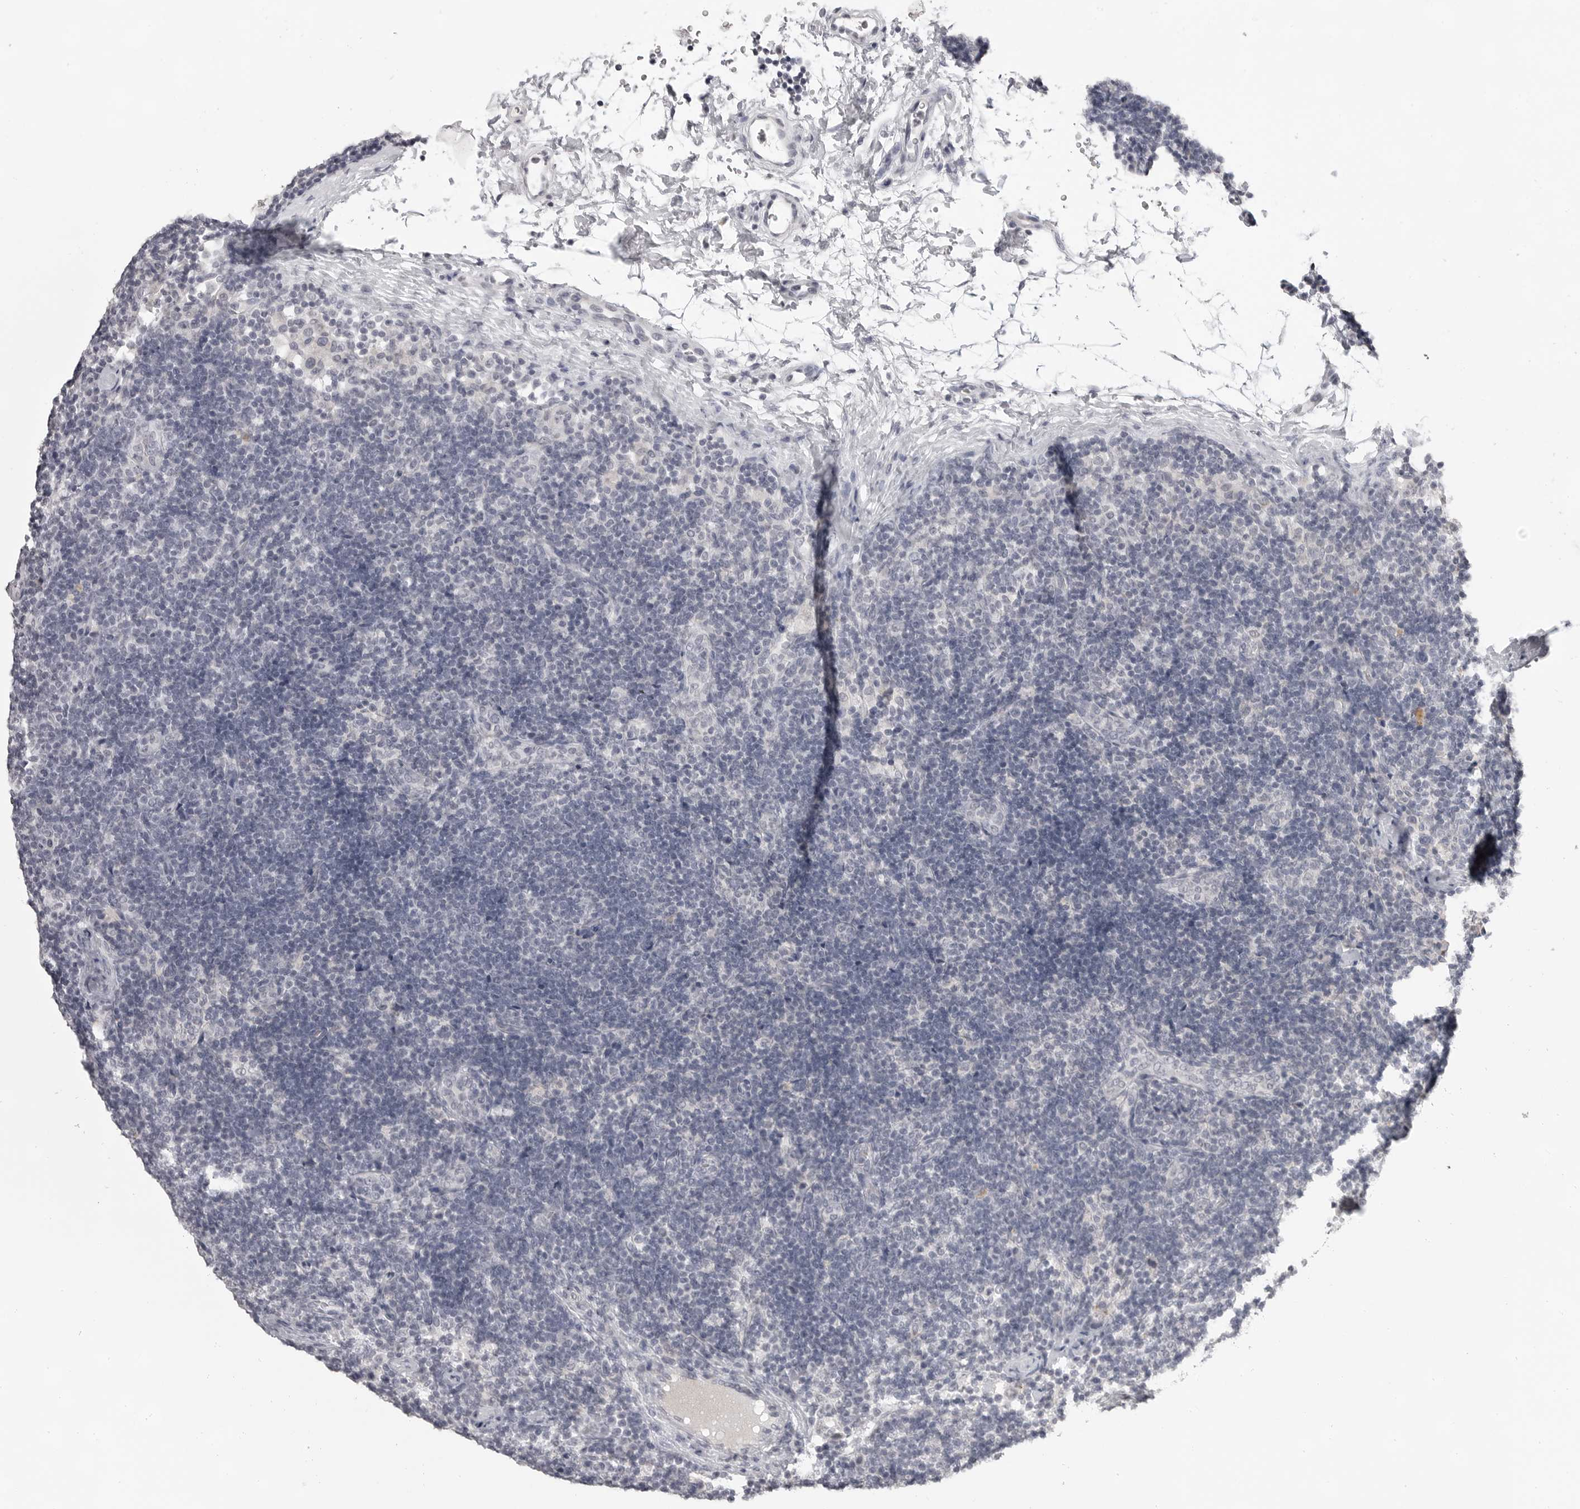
{"staining": {"intensity": "negative", "quantity": "none", "location": "none"}, "tissue": "lymph node", "cell_type": "Germinal center cells", "image_type": "normal", "snomed": [{"axis": "morphology", "description": "Normal tissue, NOS"}, {"axis": "topography", "description": "Lymph node"}], "caption": "IHC micrograph of normal human lymph node stained for a protein (brown), which demonstrates no positivity in germinal center cells.", "gene": "PRSS1", "patient": {"sex": "female", "age": 22}}